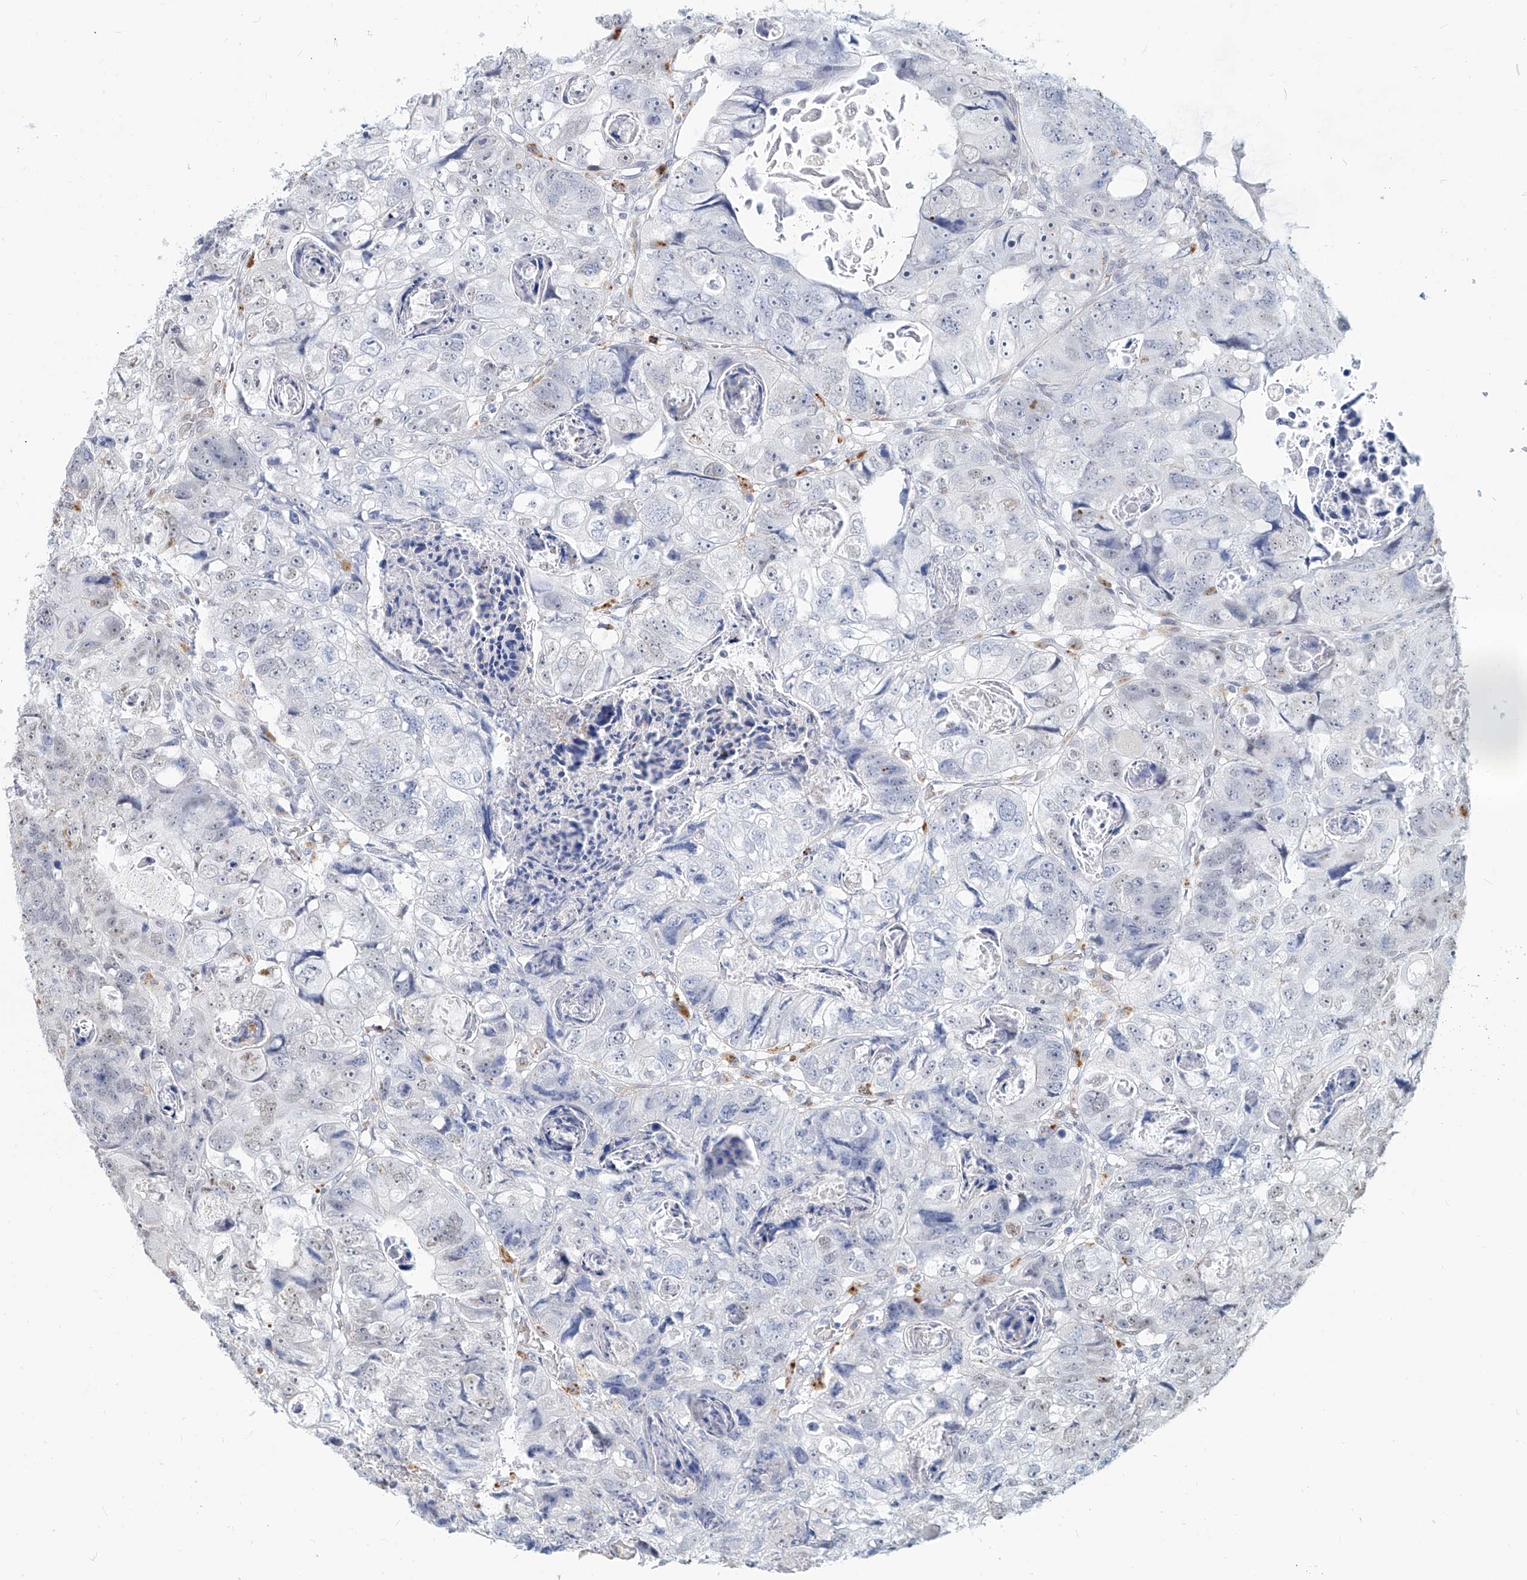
{"staining": {"intensity": "negative", "quantity": "none", "location": "none"}, "tissue": "colorectal cancer", "cell_type": "Tumor cells", "image_type": "cancer", "snomed": [{"axis": "morphology", "description": "Adenocarcinoma, NOS"}, {"axis": "topography", "description": "Rectum"}], "caption": "This is a photomicrograph of immunohistochemistry staining of adenocarcinoma (colorectal), which shows no positivity in tumor cells. The staining is performed using DAB (3,3'-diaminobenzidine) brown chromogen with nuclei counter-stained in using hematoxylin.", "gene": "SASH1", "patient": {"sex": "male", "age": 59}}